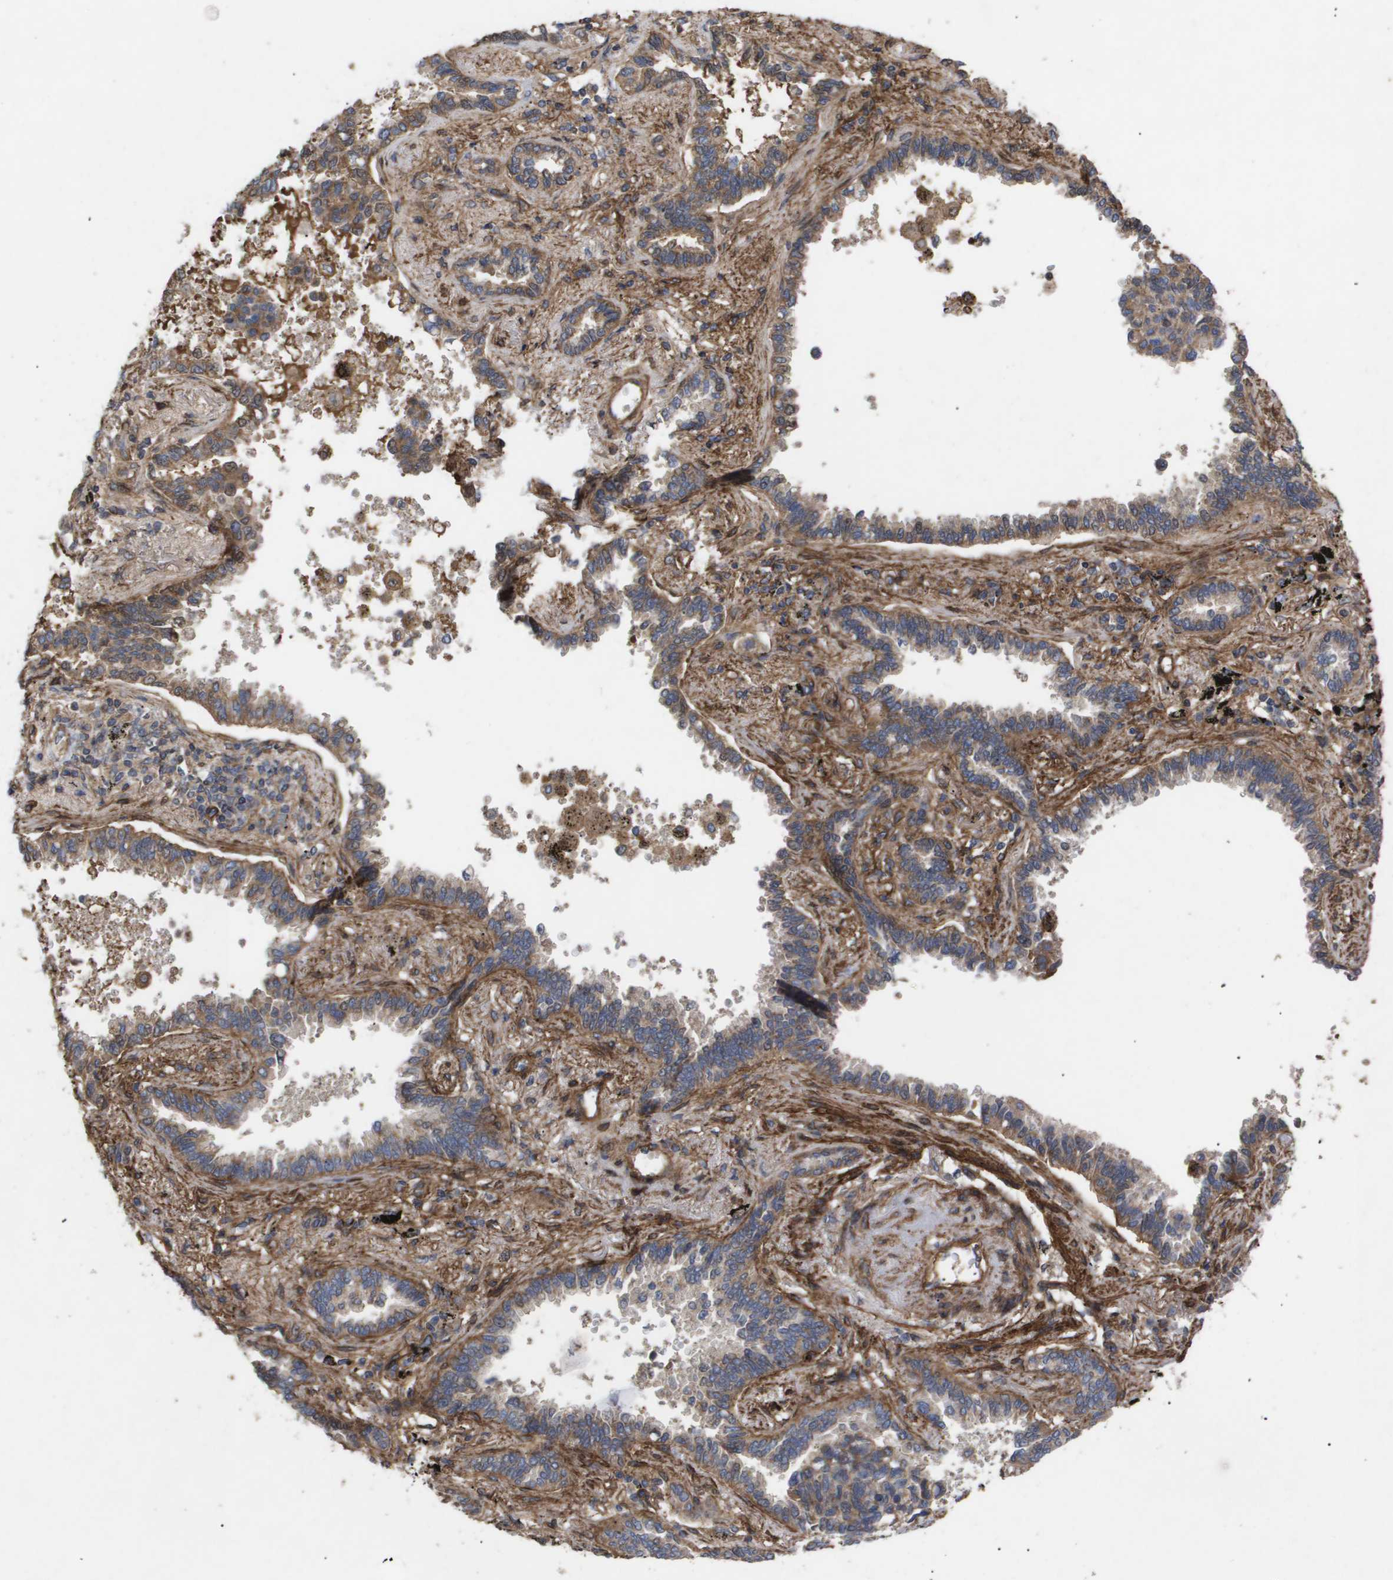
{"staining": {"intensity": "moderate", "quantity": ">75%", "location": "cytoplasmic/membranous"}, "tissue": "lung cancer", "cell_type": "Tumor cells", "image_type": "cancer", "snomed": [{"axis": "morphology", "description": "Normal tissue, NOS"}, {"axis": "morphology", "description": "Adenocarcinoma, NOS"}, {"axis": "topography", "description": "Lung"}], "caption": "This is a histology image of immunohistochemistry staining of lung cancer, which shows moderate expression in the cytoplasmic/membranous of tumor cells.", "gene": "TNS1", "patient": {"sex": "male", "age": 59}}